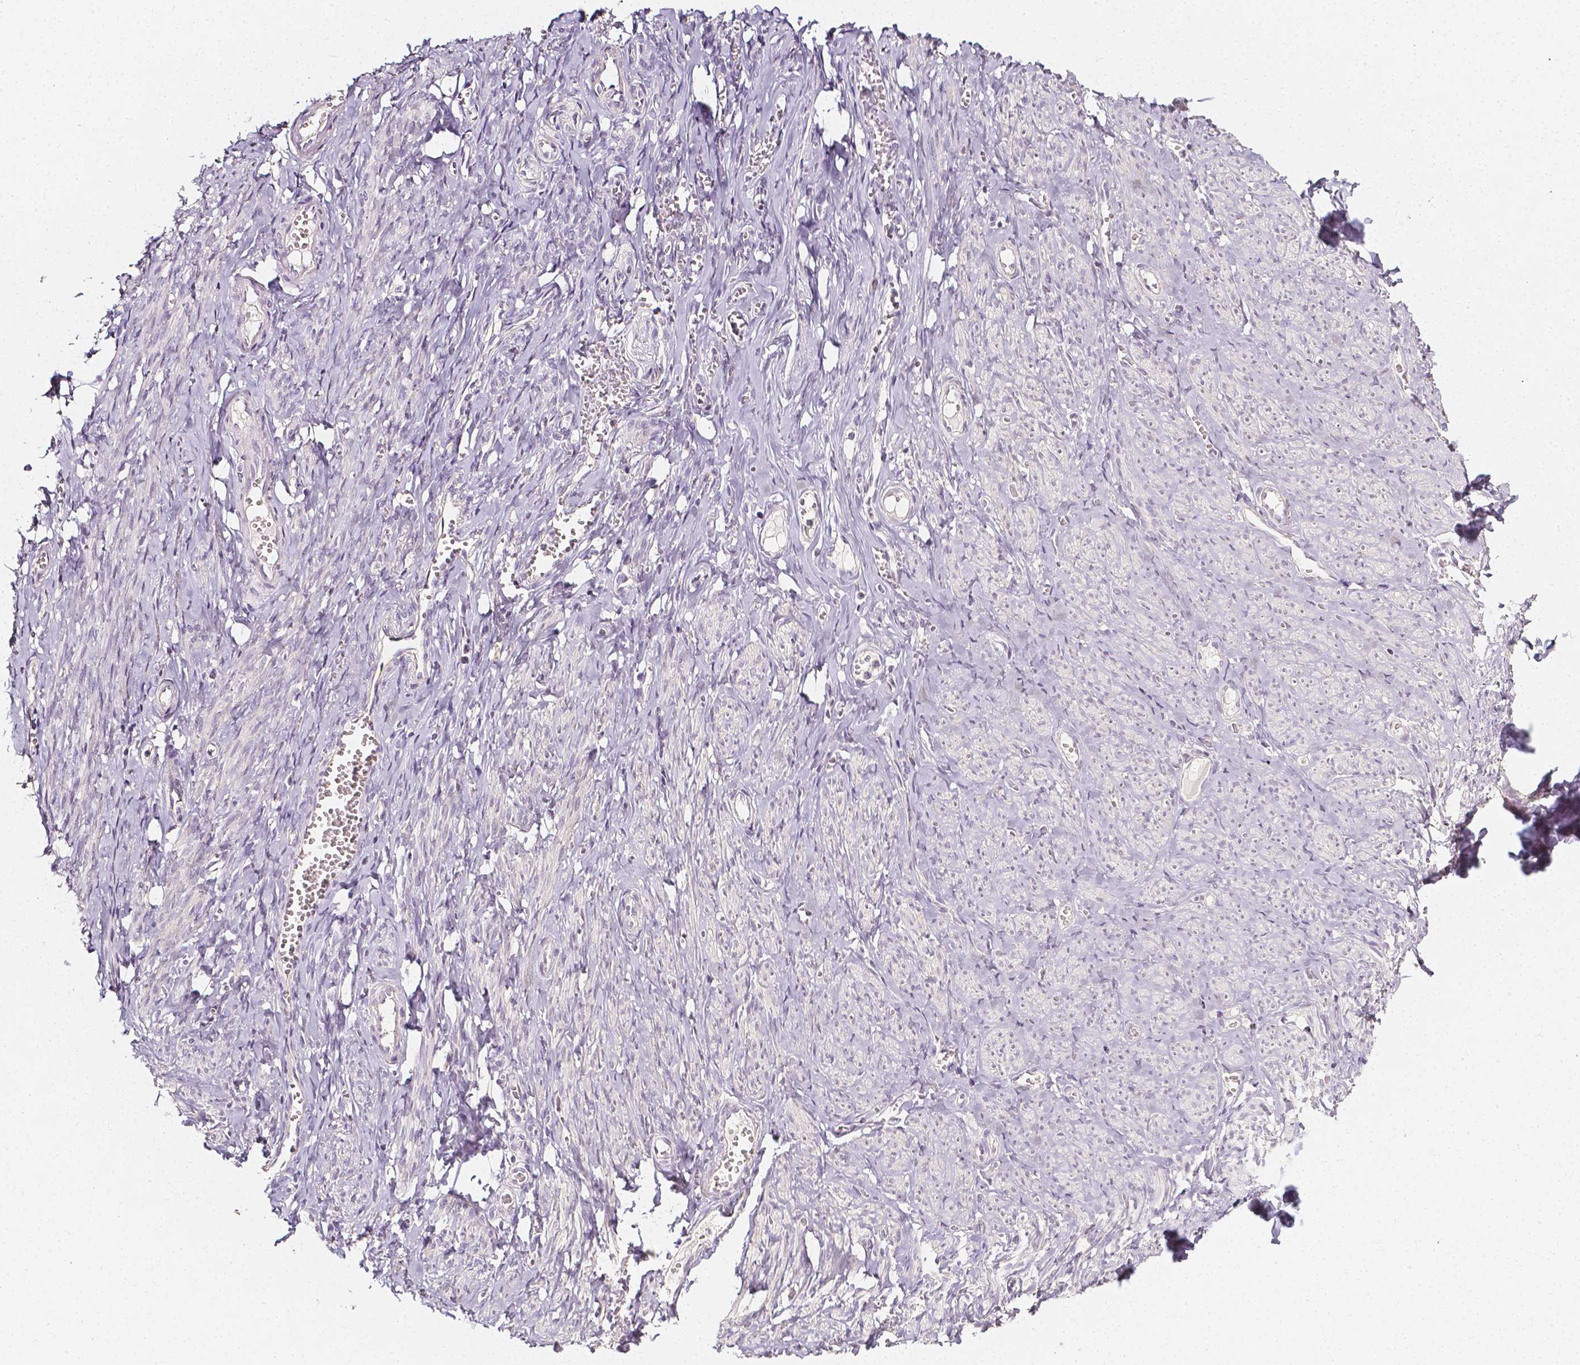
{"staining": {"intensity": "weak", "quantity": "<25%", "location": "cytoplasmic/membranous"}, "tissue": "smooth muscle", "cell_type": "Smooth muscle cells", "image_type": "normal", "snomed": [{"axis": "morphology", "description": "Normal tissue, NOS"}, {"axis": "topography", "description": "Smooth muscle"}], "caption": "The photomicrograph shows no significant expression in smooth muscle cells of smooth muscle.", "gene": "THY1", "patient": {"sex": "female", "age": 65}}